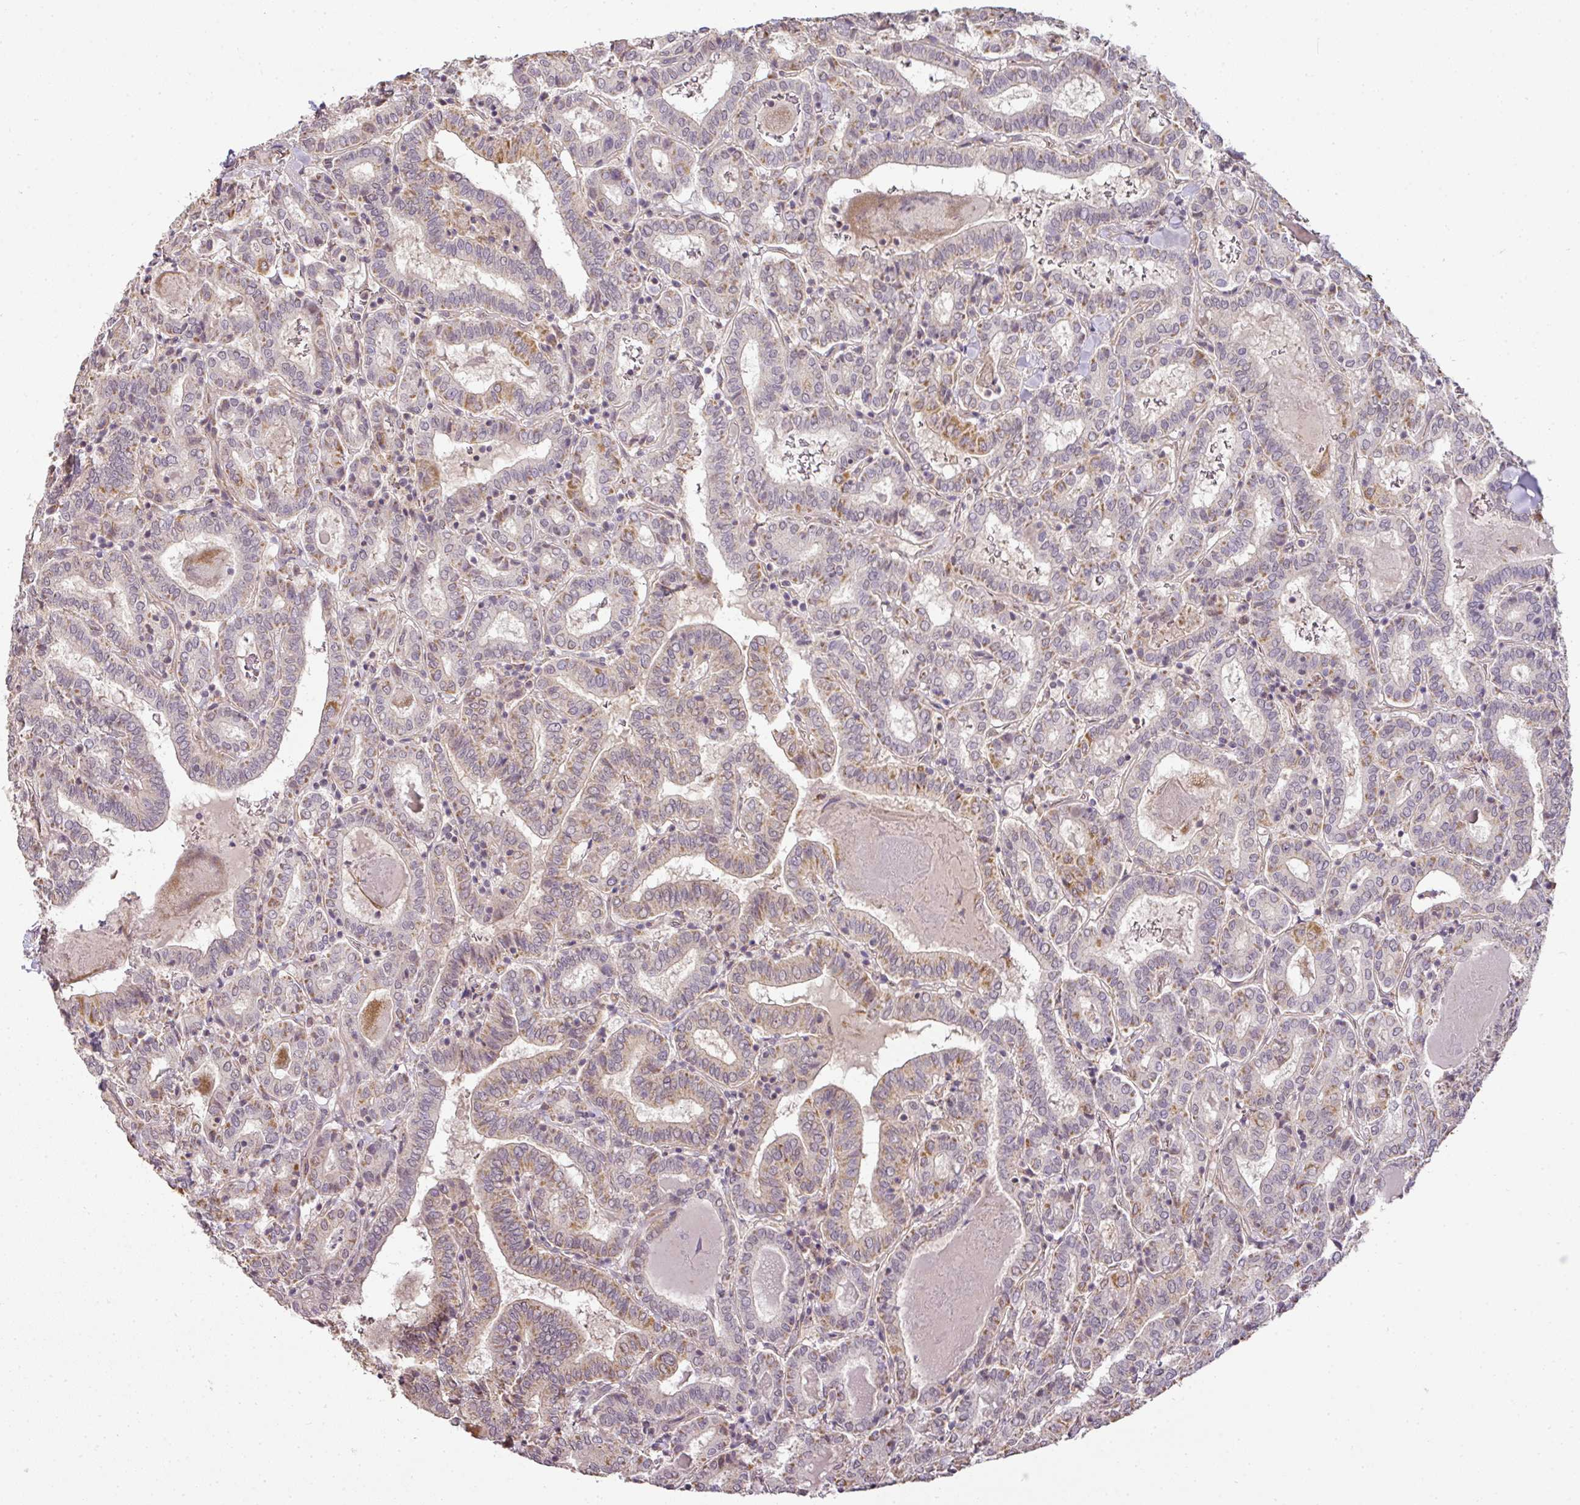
{"staining": {"intensity": "moderate", "quantity": "<25%", "location": "cytoplasmic/membranous"}, "tissue": "thyroid cancer", "cell_type": "Tumor cells", "image_type": "cancer", "snomed": [{"axis": "morphology", "description": "Papillary adenocarcinoma, NOS"}, {"axis": "topography", "description": "Thyroid gland"}], "caption": "An IHC photomicrograph of neoplastic tissue is shown. Protein staining in brown labels moderate cytoplasmic/membranous positivity in thyroid cancer within tumor cells.", "gene": "MYOM2", "patient": {"sex": "female", "age": 72}}